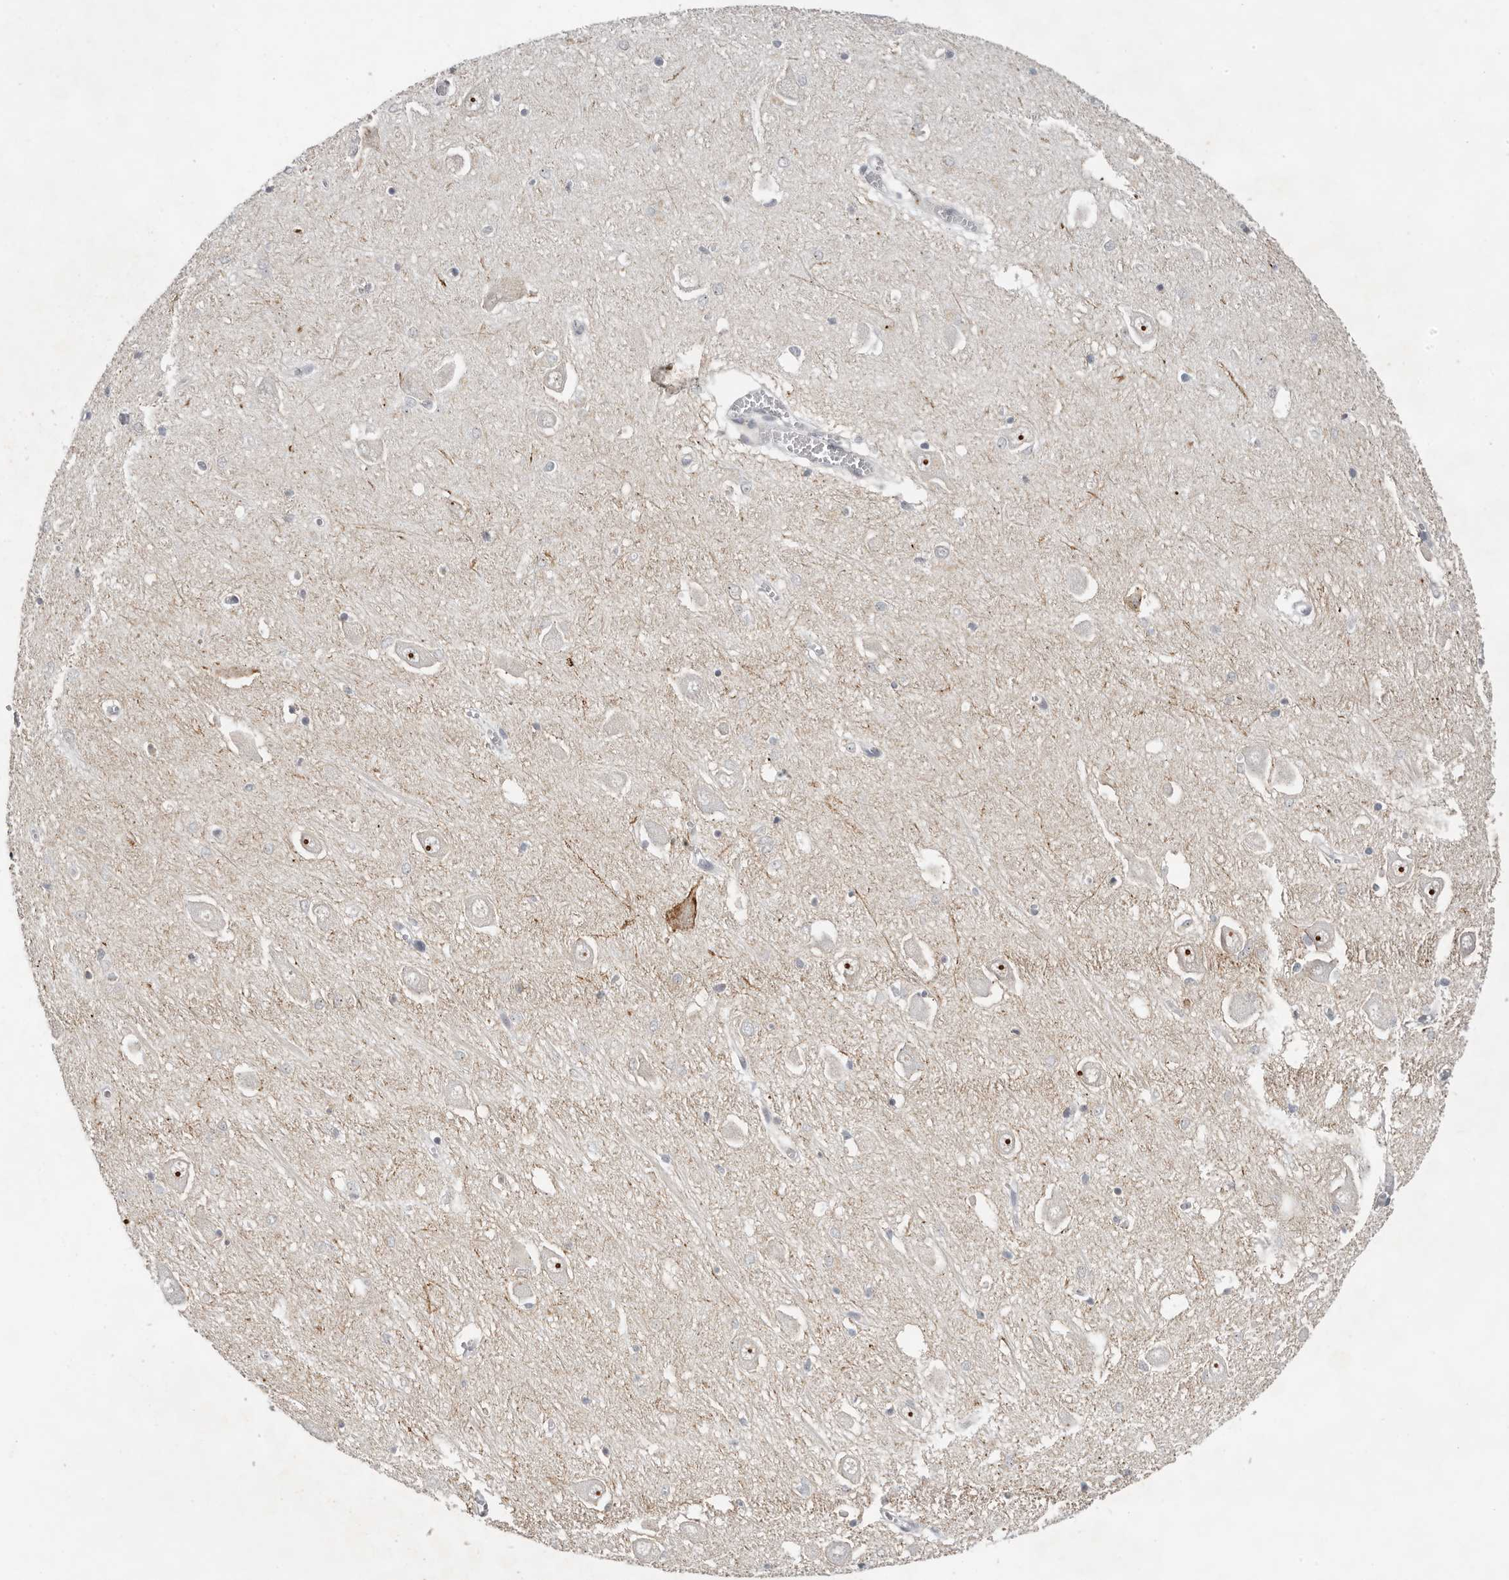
{"staining": {"intensity": "weak", "quantity": "<25%", "location": "cytoplasmic/membranous"}, "tissue": "hippocampus", "cell_type": "Glial cells", "image_type": "normal", "snomed": [{"axis": "morphology", "description": "Normal tissue, NOS"}, {"axis": "topography", "description": "Hippocampus"}], "caption": "Immunohistochemistry of unremarkable hippocampus exhibits no staining in glial cells. (DAB IHC with hematoxylin counter stain).", "gene": "LARP7", "patient": {"sex": "male", "age": 70}}